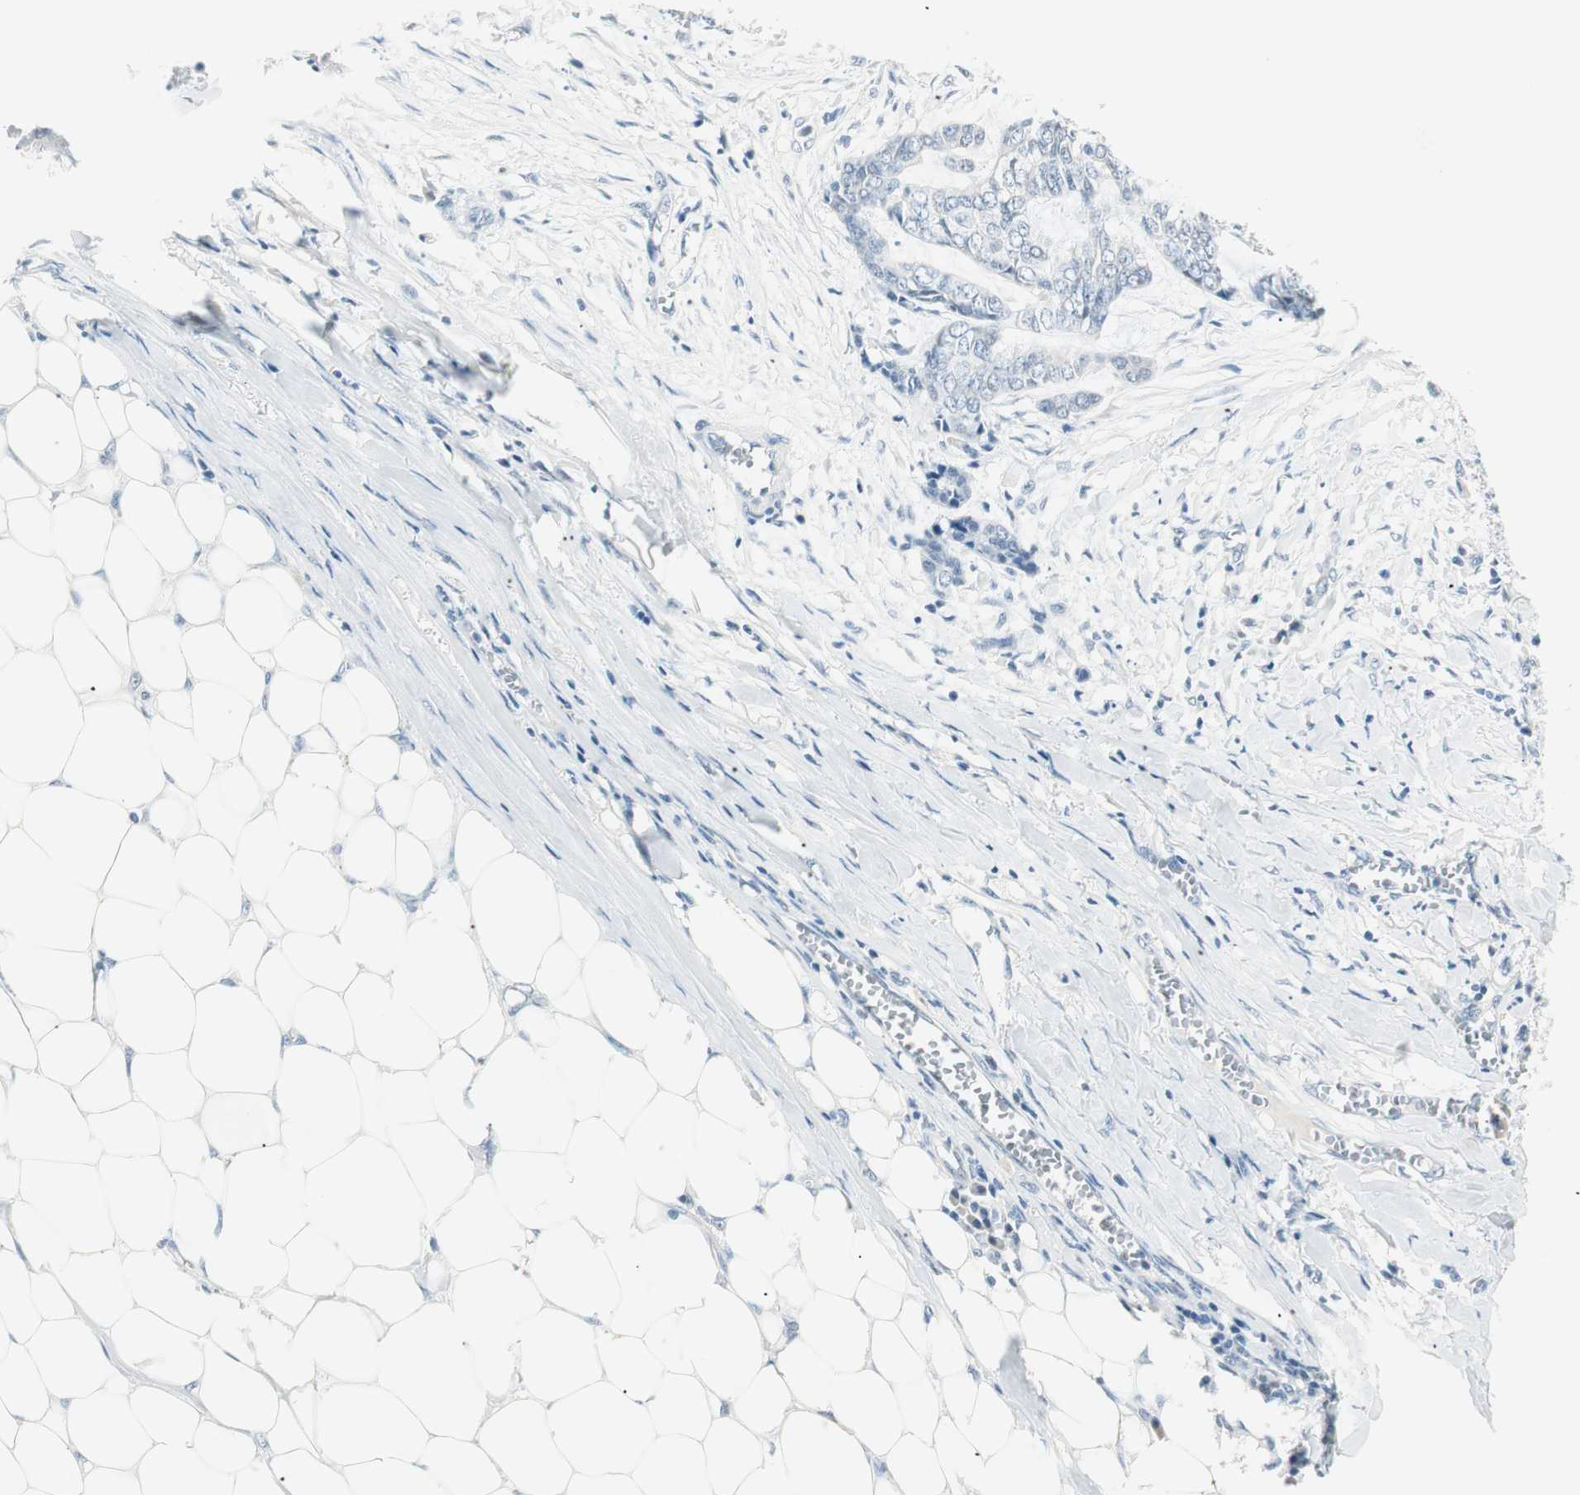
{"staining": {"intensity": "negative", "quantity": "none", "location": "none"}, "tissue": "skin cancer", "cell_type": "Tumor cells", "image_type": "cancer", "snomed": [{"axis": "morphology", "description": "Basal cell carcinoma"}, {"axis": "topography", "description": "Skin"}], "caption": "Histopathology image shows no significant protein expression in tumor cells of skin cancer (basal cell carcinoma). (Brightfield microscopy of DAB immunohistochemistry (IHC) at high magnification).", "gene": "HOXB13", "patient": {"sex": "female", "age": 64}}